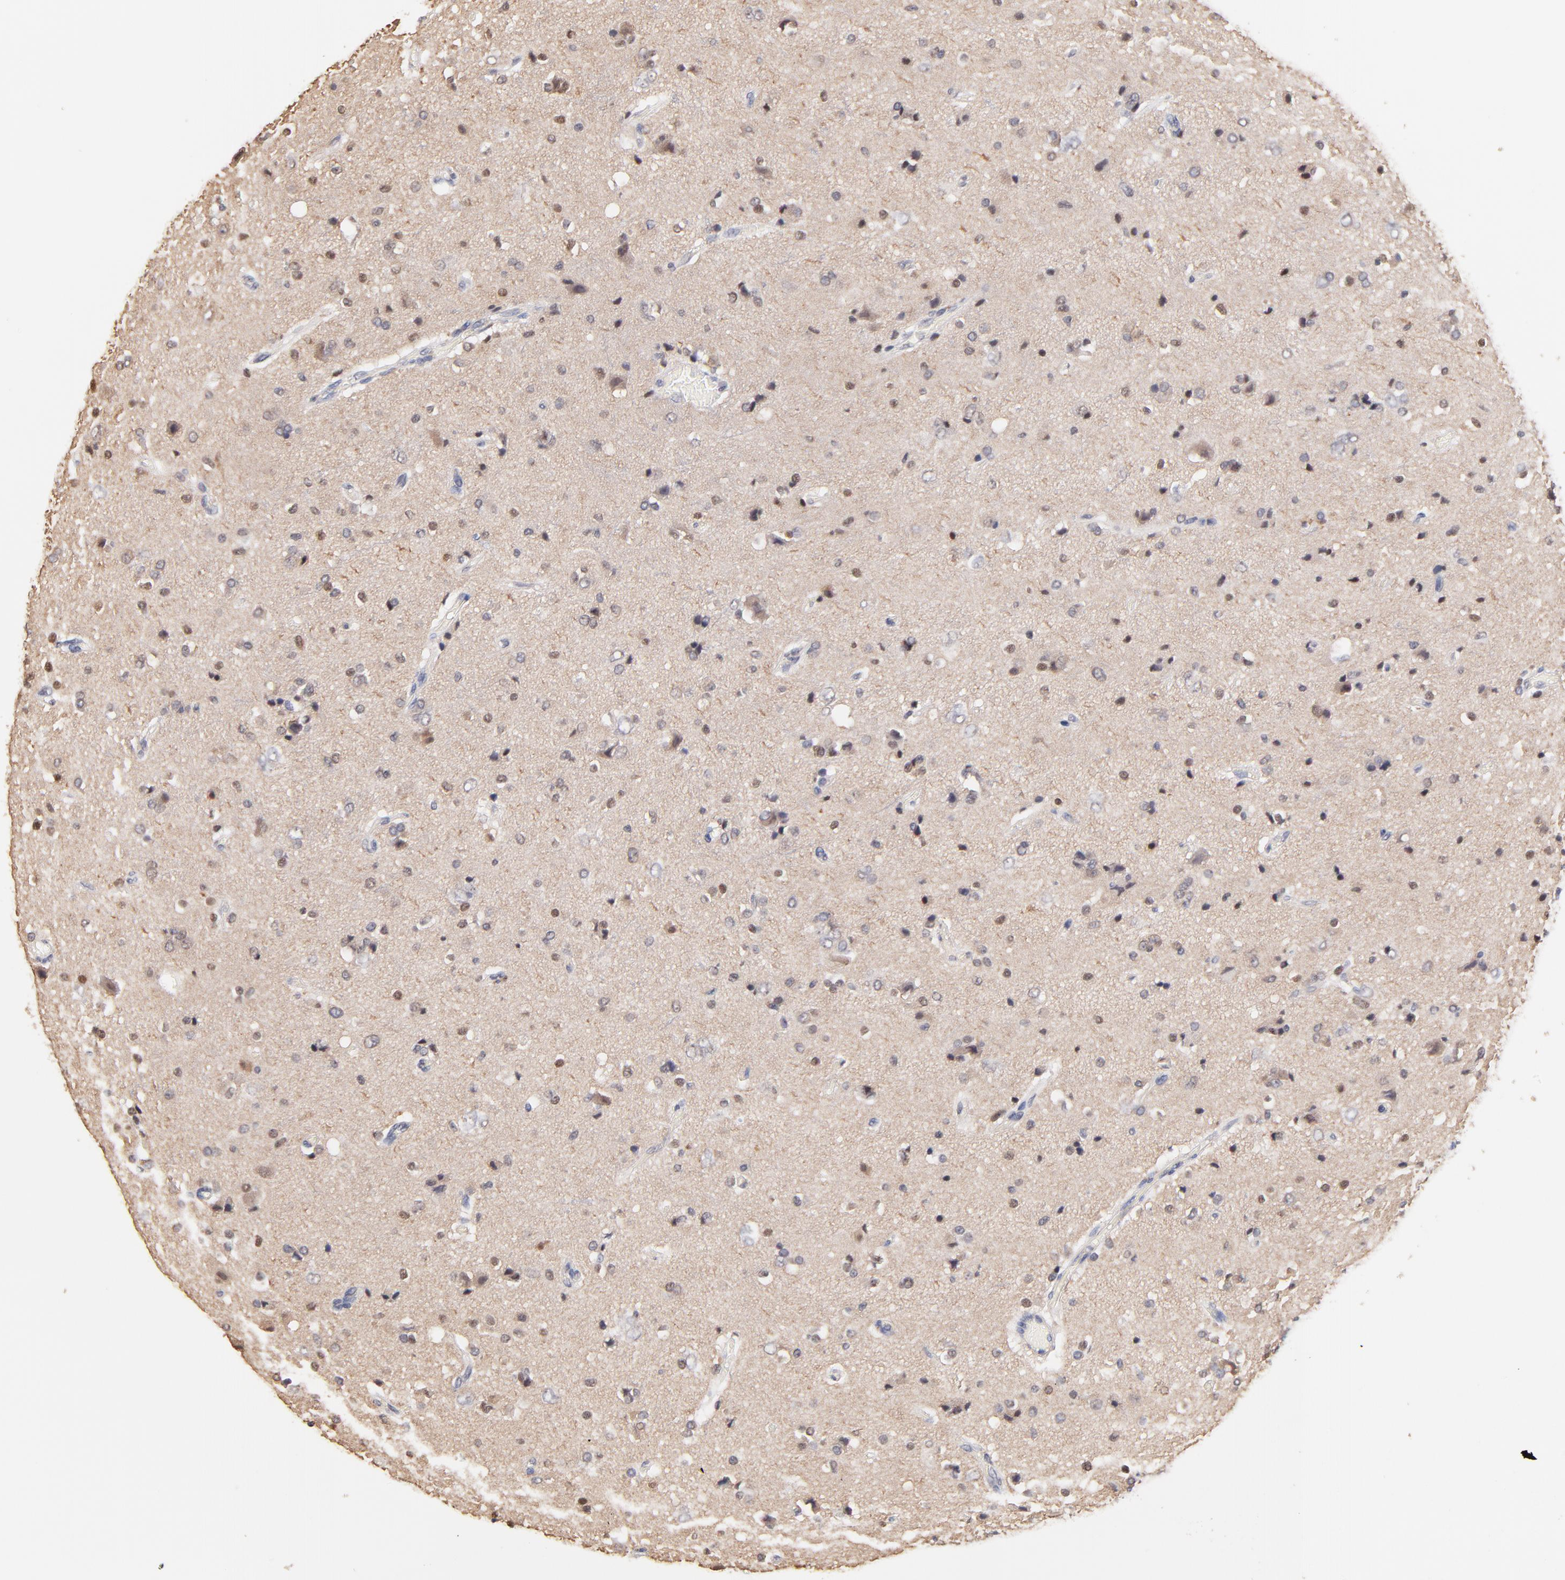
{"staining": {"intensity": "weak", "quantity": "<25%", "location": "cytoplasmic/membranous,nuclear"}, "tissue": "glioma", "cell_type": "Tumor cells", "image_type": "cancer", "snomed": [{"axis": "morphology", "description": "Glioma, malignant, High grade"}, {"axis": "topography", "description": "Brain"}], "caption": "IHC micrograph of neoplastic tissue: human glioma stained with DAB (3,3'-diaminobenzidine) shows no significant protein expression in tumor cells.", "gene": "RIBC2", "patient": {"sex": "male", "age": 47}}